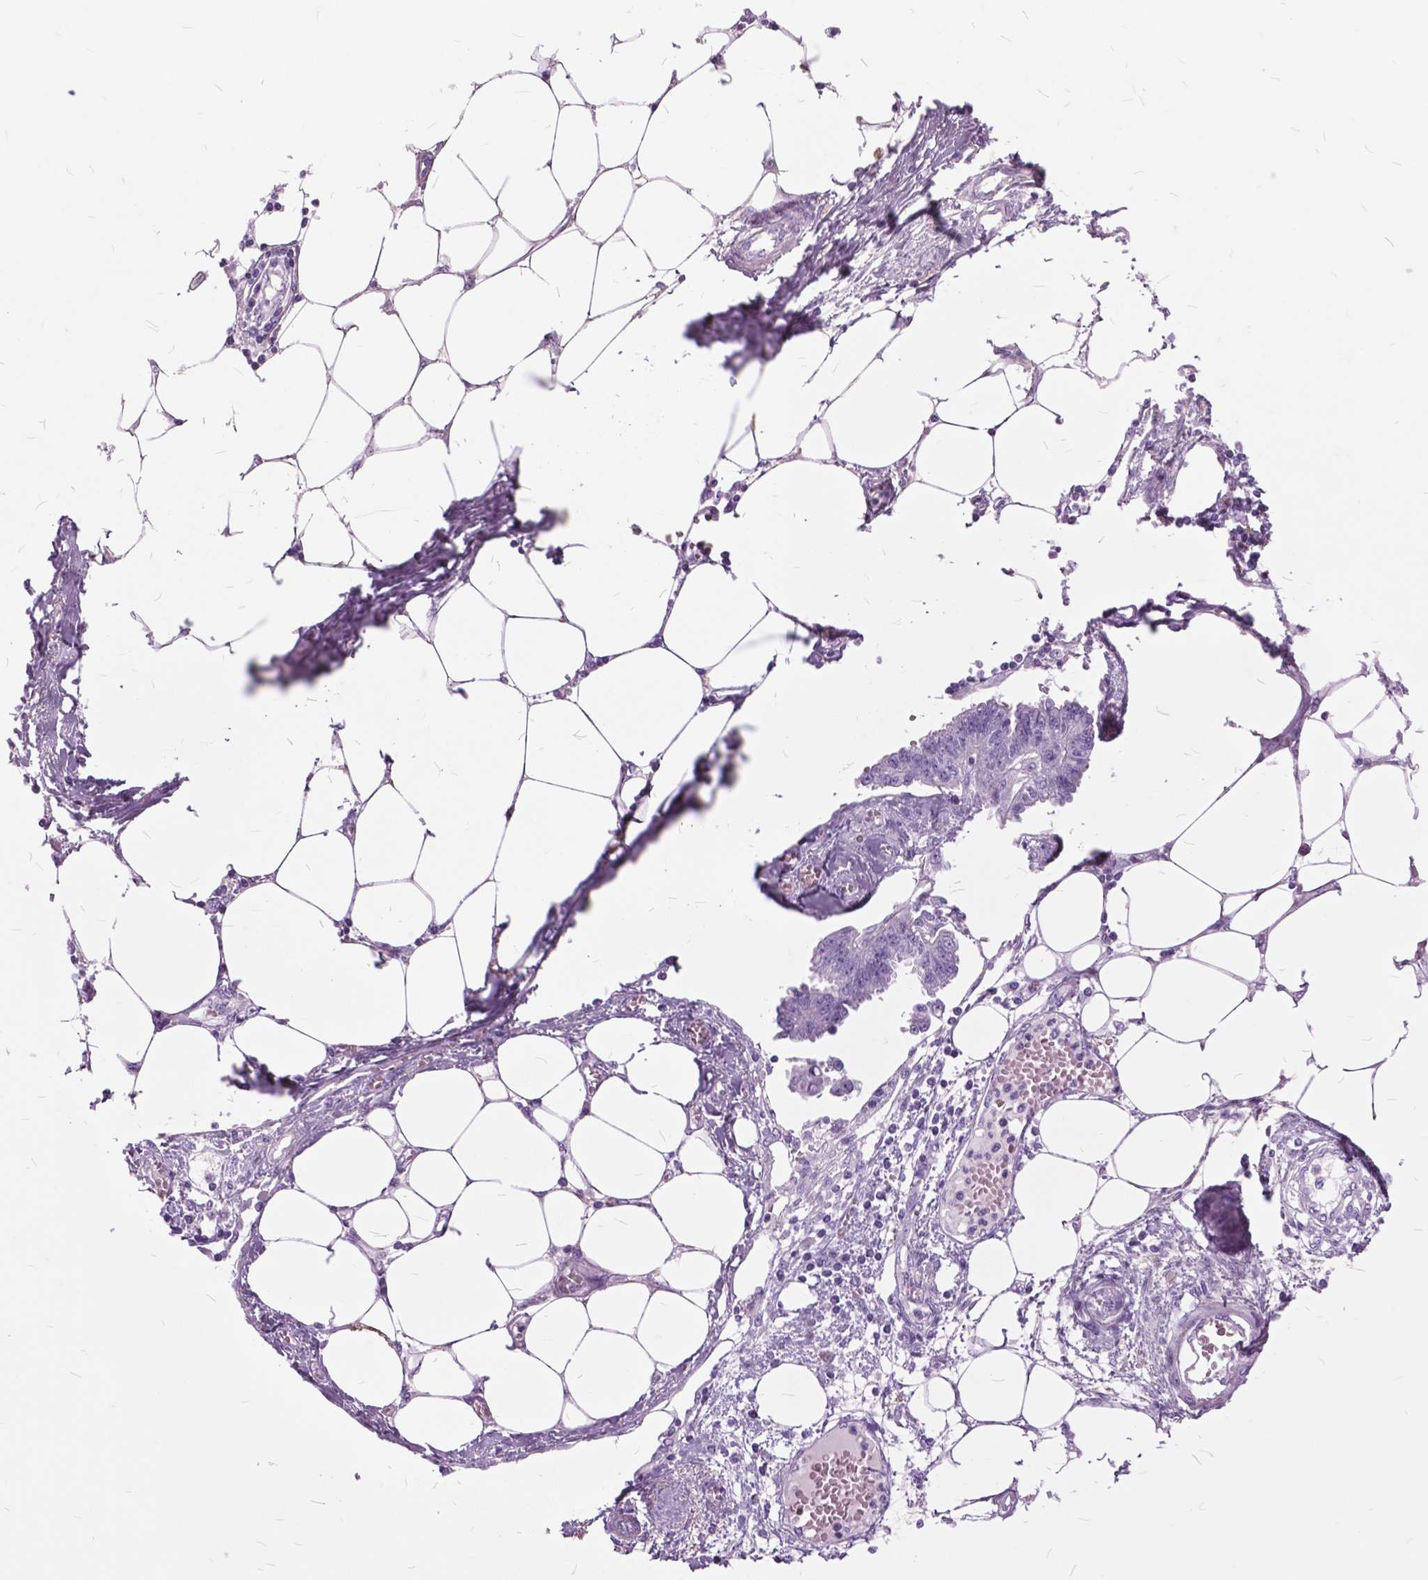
{"staining": {"intensity": "negative", "quantity": "none", "location": "none"}, "tissue": "endometrial cancer", "cell_type": "Tumor cells", "image_type": "cancer", "snomed": [{"axis": "morphology", "description": "Adenocarcinoma, NOS"}, {"axis": "morphology", "description": "Adenocarcinoma, metastatic, NOS"}, {"axis": "topography", "description": "Adipose tissue"}, {"axis": "topography", "description": "Endometrium"}], "caption": "The photomicrograph exhibits no staining of tumor cells in endometrial cancer (metastatic adenocarcinoma). (DAB (3,3'-diaminobenzidine) IHC visualized using brightfield microscopy, high magnification).", "gene": "GDF9", "patient": {"sex": "female", "age": 67}}